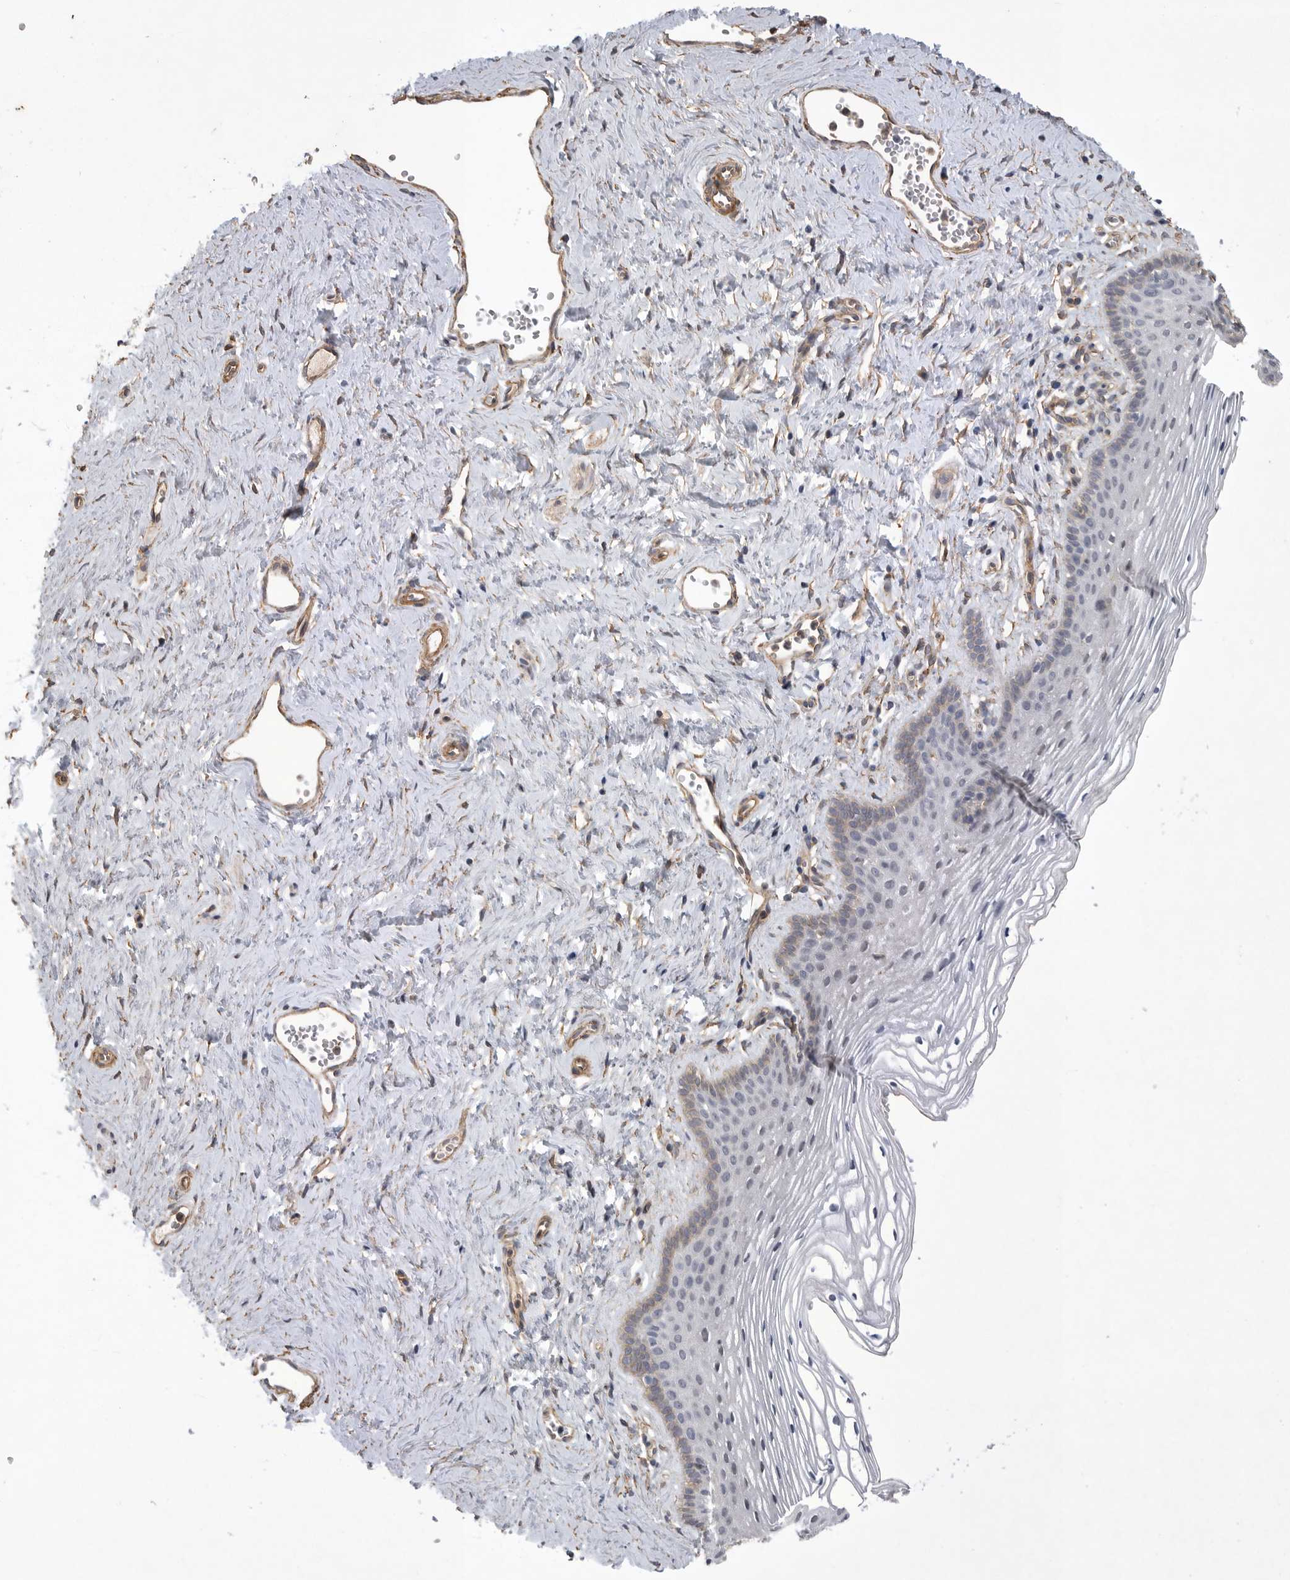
{"staining": {"intensity": "weak", "quantity": "<25%", "location": "cytoplasmic/membranous"}, "tissue": "vagina", "cell_type": "Squamous epithelial cells", "image_type": "normal", "snomed": [{"axis": "morphology", "description": "Normal tissue, NOS"}, {"axis": "topography", "description": "Vagina"}], "caption": "Unremarkable vagina was stained to show a protein in brown. There is no significant positivity in squamous epithelial cells. (DAB immunohistochemistry (IHC) with hematoxylin counter stain).", "gene": "ANKFY1", "patient": {"sex": "female", "age": 32}}